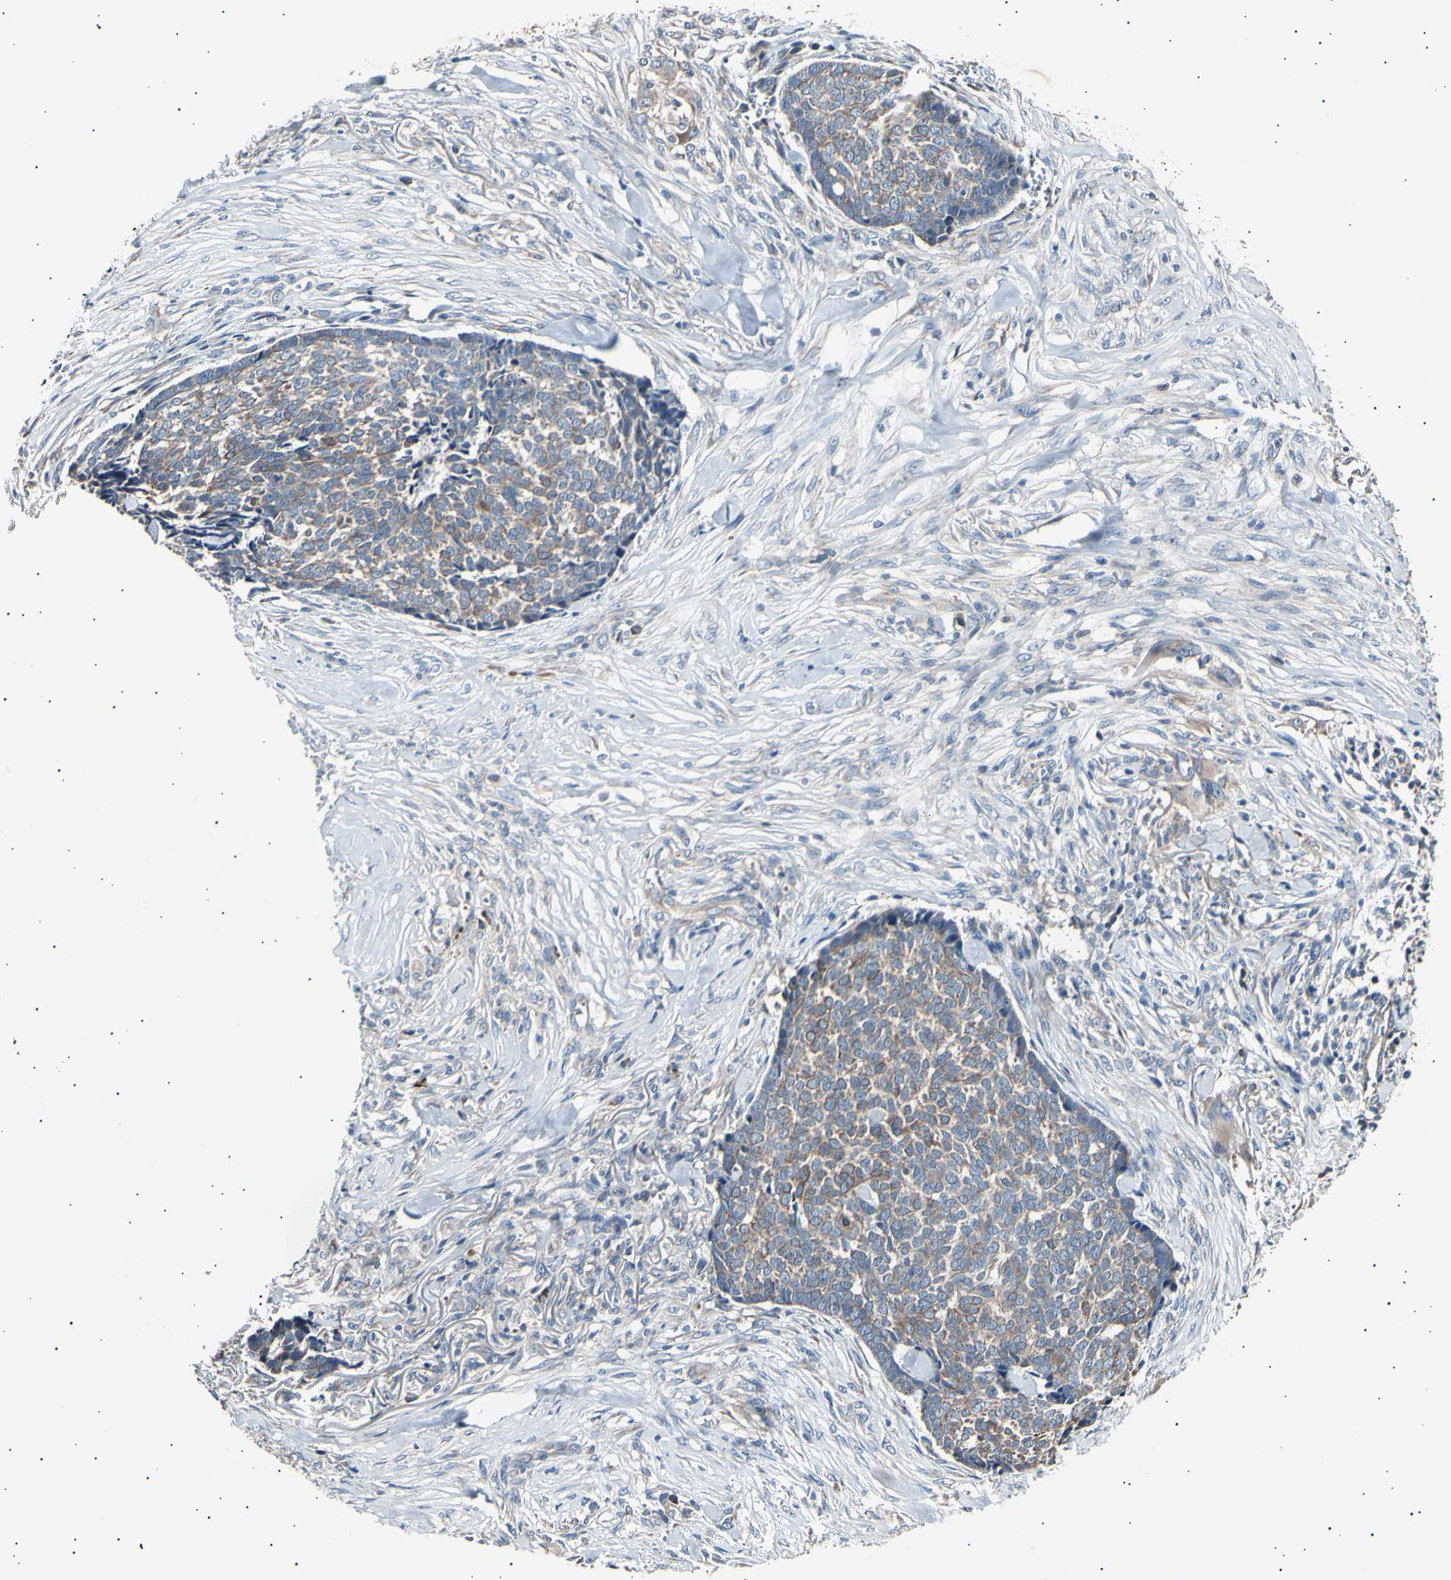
{"staining": {"intensity": "moderate", "quantity": ">75%", "location": "cytoplasmic/membranous"}, "tissue": "skin cancer", "cell_type": "Tumor cells", "image_type": "cancer", "snomed": [{"axis": "morphology", "description": "Basal cell carcinoma"}, {"axis": "topography", "description": "Skin"}], "caption": "Immunohistochemistry histopathology image of neoplastic tissue: human skin cancer stained using immunohistochemistry reveals medium levels of moderate protein expression localized specifically in the cytoplasmic/membranous of tumor cells, appearing as a cytoplasmic/membranous brown color.", "gene": "ITGA6", "patient": {"sex": "male", "age": 84}}